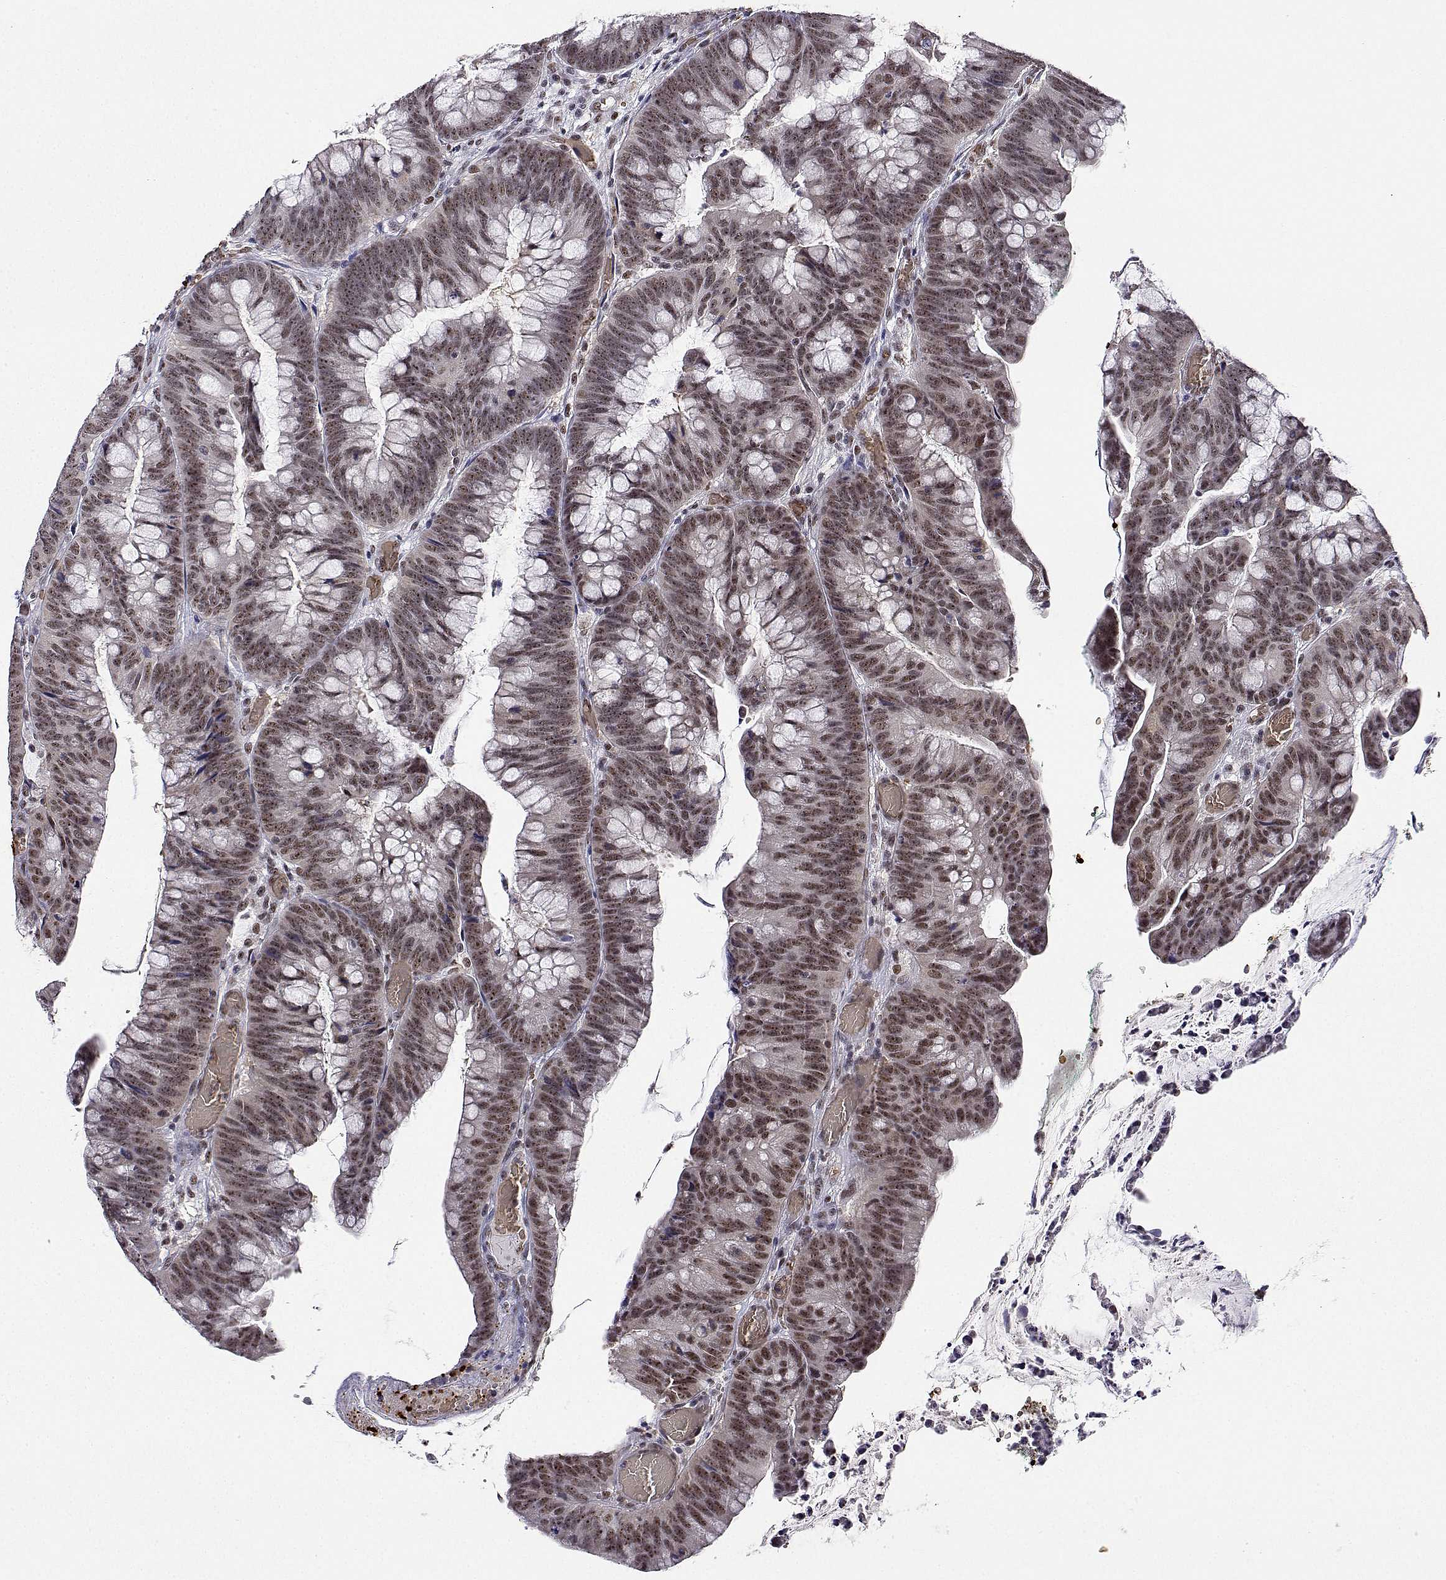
{"staining": {"intensity": "moderate", "quantity": ">75%", "location": "nuclear"}, "tissue": "colorectal cancer", "cell_type": "Tumor cells", "image_type": "cancer", "snomed": [{"axis": "morphology", "description": "Adenocarcinoma, NOS"}, {"axis": "topography", "description": "Colon"}], "caption": "Human adenocarcinoma (colorectal) stained with a brown dye reveals moderate nuclear positive positivity in about >75% of tumor cells.", "gene": "ADAR", "patient": {"sex": "male", "age": 62}}